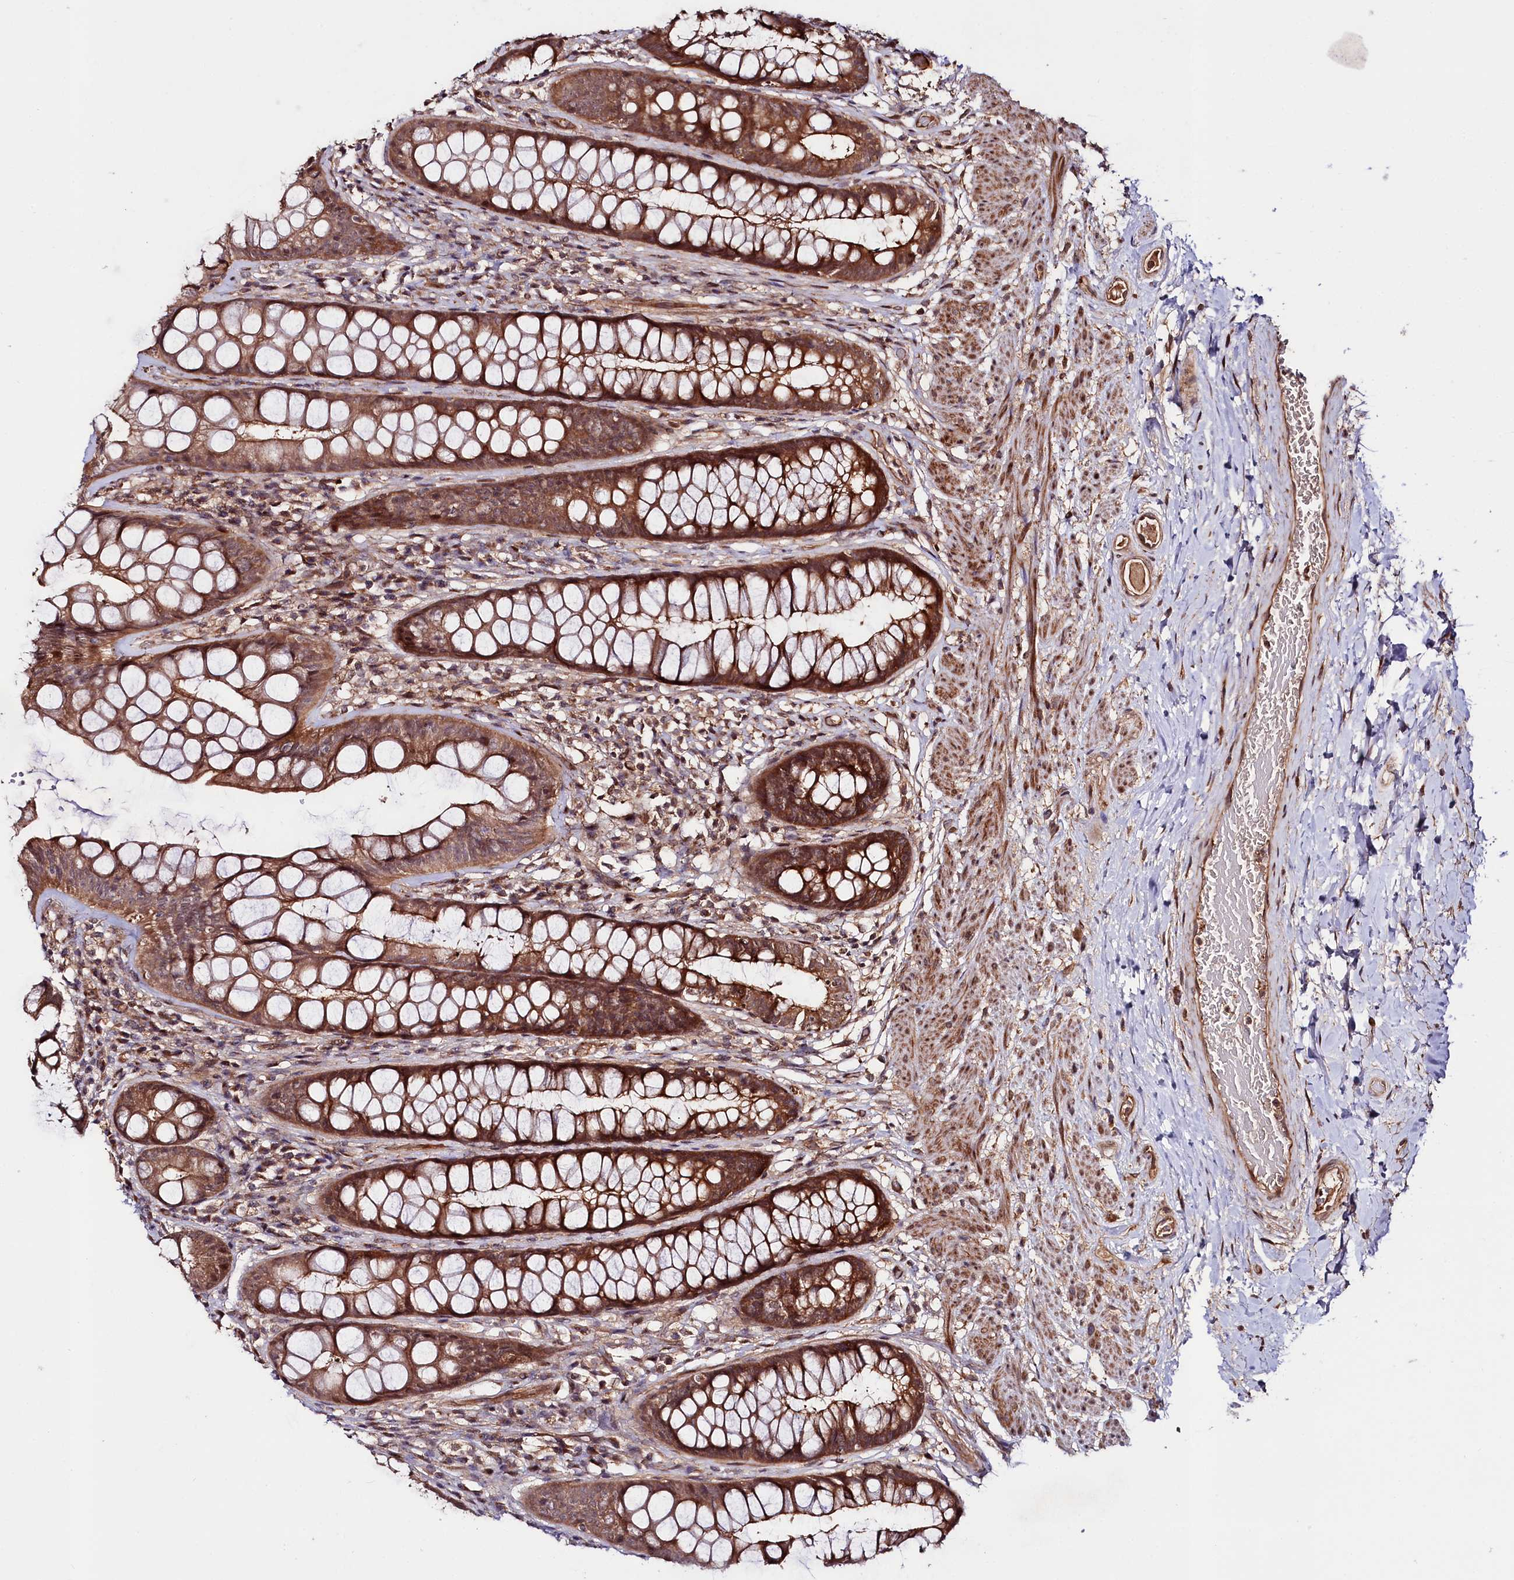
{"staining": {"intensity": "strong", "quantity": ">75%", "location": "cytoplasmic/membranous"}, "tissue": "rectum", "cell_type": "Glandular cells", "image_type": "normal", "snomed": [{"axis": "morphology", "description": "Normal tissue, NOS"}, {"axis": "topography", "description": "Rectum"}], "caption": "Immunohistochemistry (IHC) image of normal rectum stained for a protein (brown), which reveals high levels of strong cytoplasmic/membranous positivity in approximately >75% of glandular cells.", "gene": "NEDD1", "patient": {"sex": "male", "age": 74}}